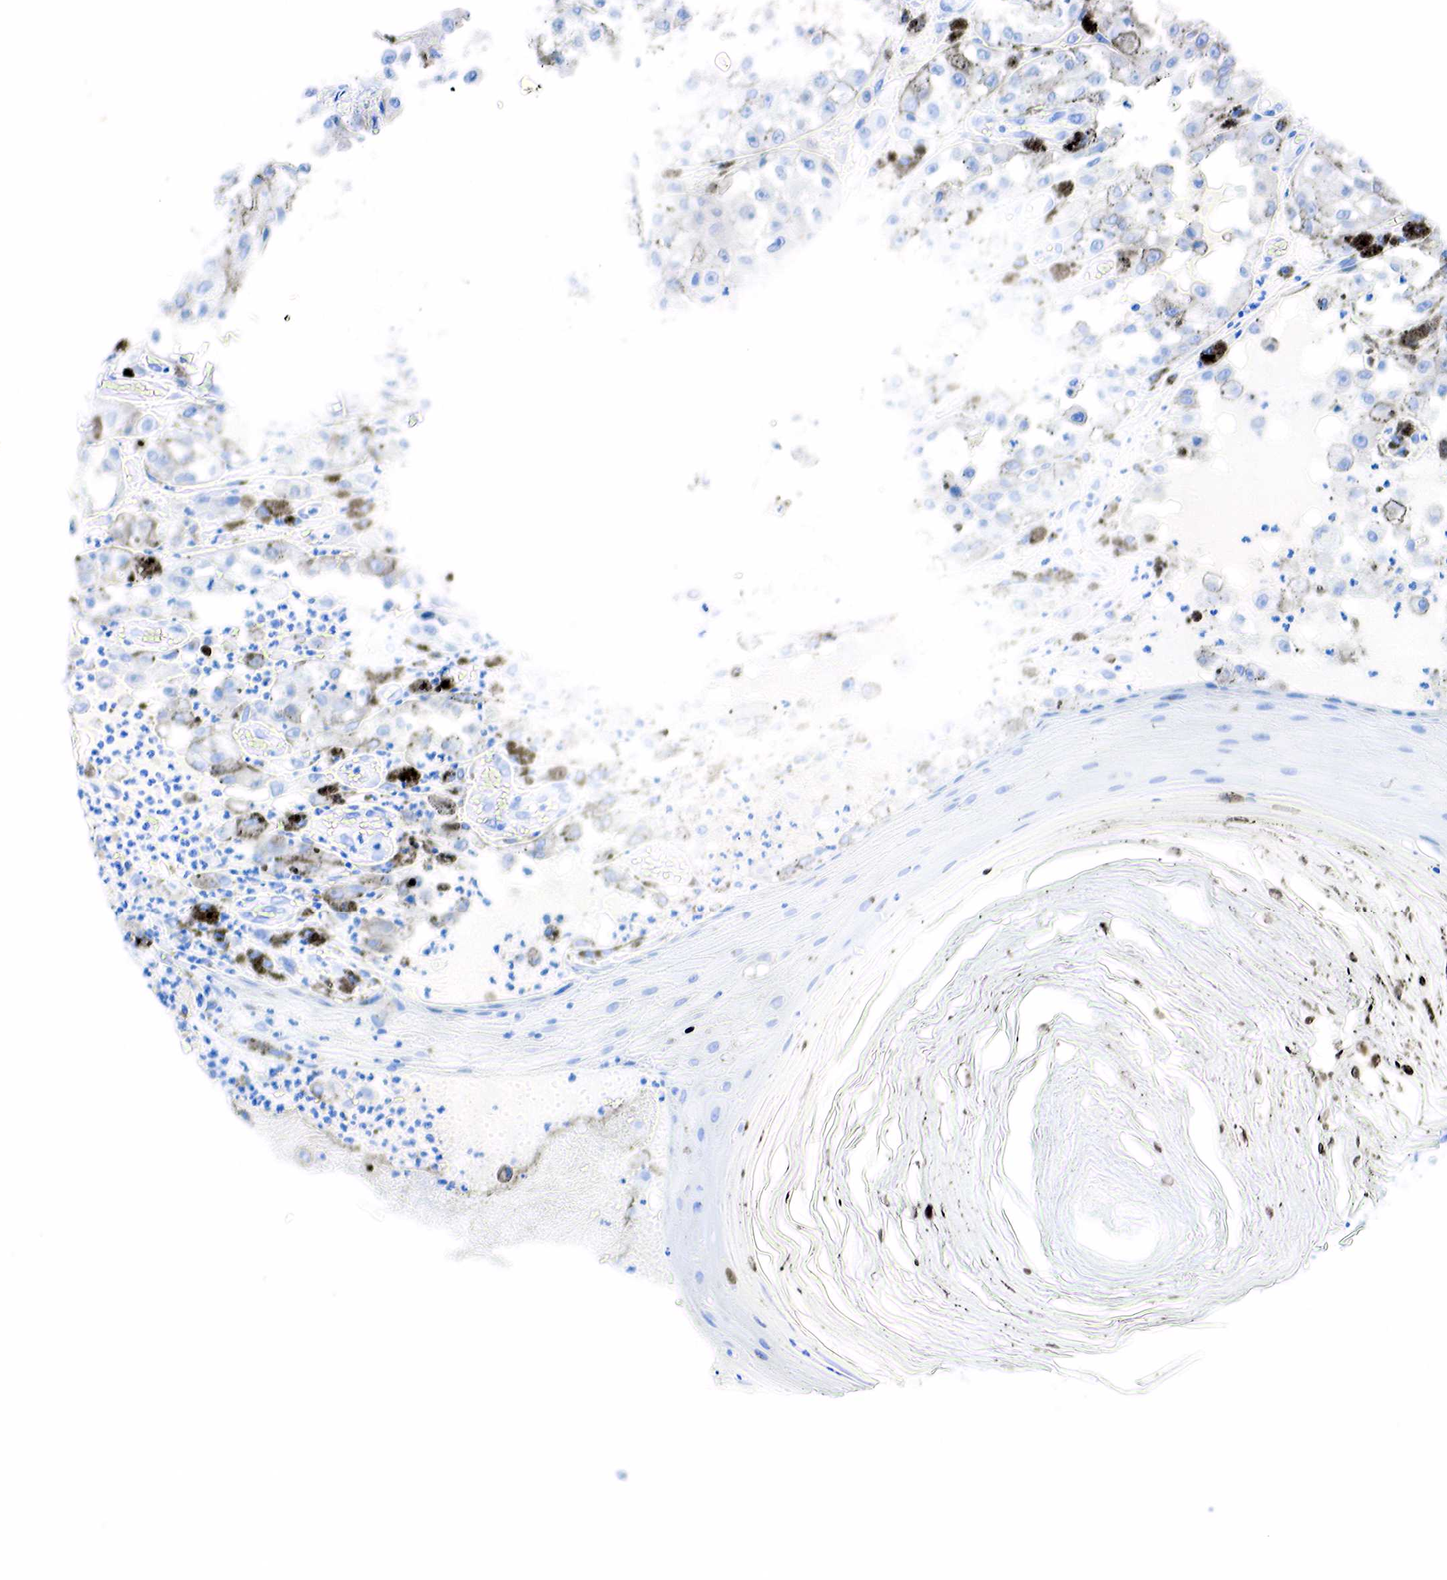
{"staining": {"intensity": "negative", "quantity": "none", "location": "none"}, "tissue": "melanoma", "cell_type": "Tumor cells", "image_type": "cancer", "snomed": [{"axis": "morphology", "description": "Malignant melanoma, NOS"}, {"axis": "topography", "description": "Skin"}], "caption": "This is a photomicrograph of immunohistochemistry staining of malignant melanoma, which shows no positivity in tumor cells.", "gene": "PTH", "patient": {"sex": "male", "age": 67}}